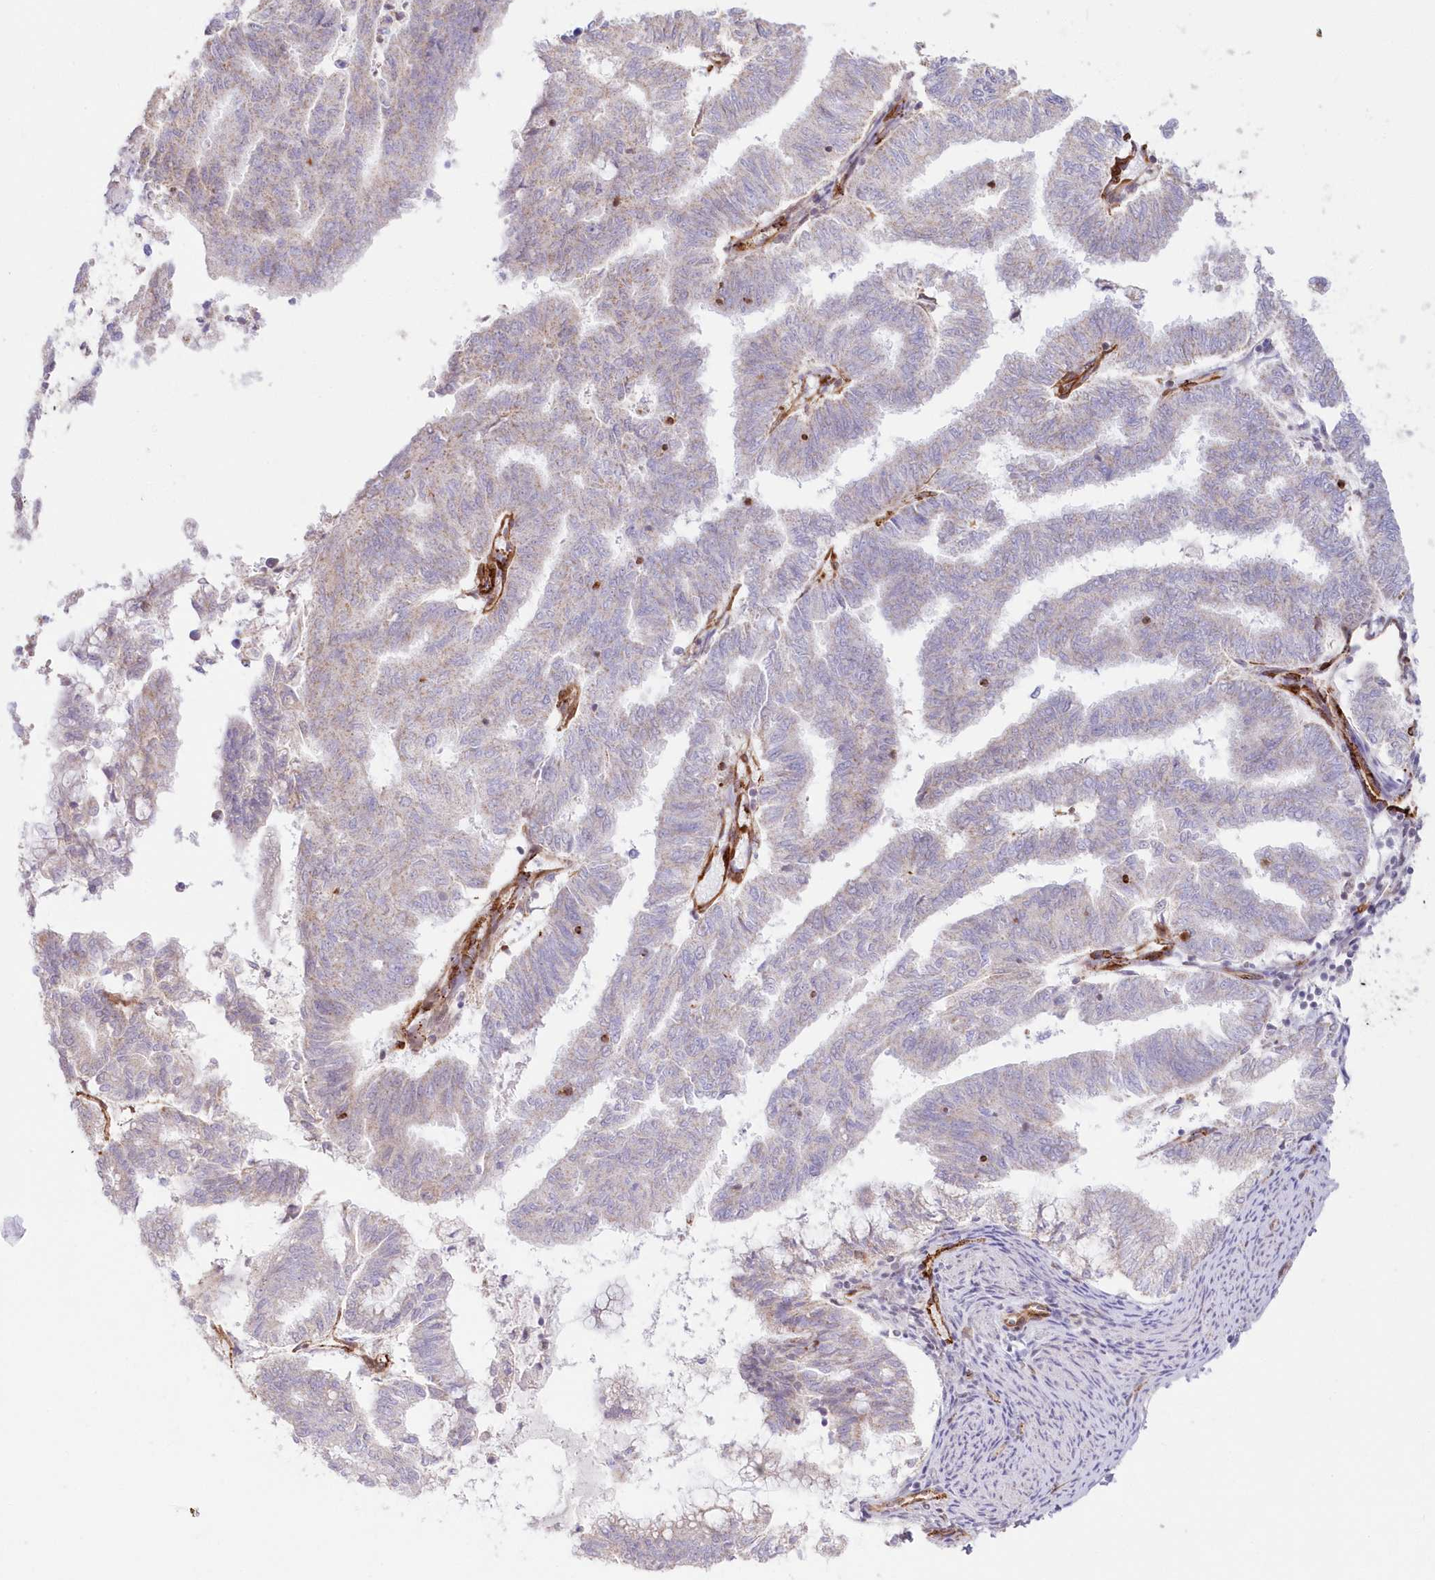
{"staining": {"intensity": "negative", "quantity": "none", "location": "none"}, "tissue": "endometrial cancer", "cell_type": "Tumor cells", "image_type": "cancer", "snomed": [{"axis": "morphology", "description": "Adenocarcinoma, NOS"}, {"axis": "topography", "description": "Endometrium"}], "caption": "Tumor cells are negative for brown protein staining in endometrial cancer (adenocarcinoma).", "gene": "AFAP1L2", "patient": {"sex": "female", "age": 79}}